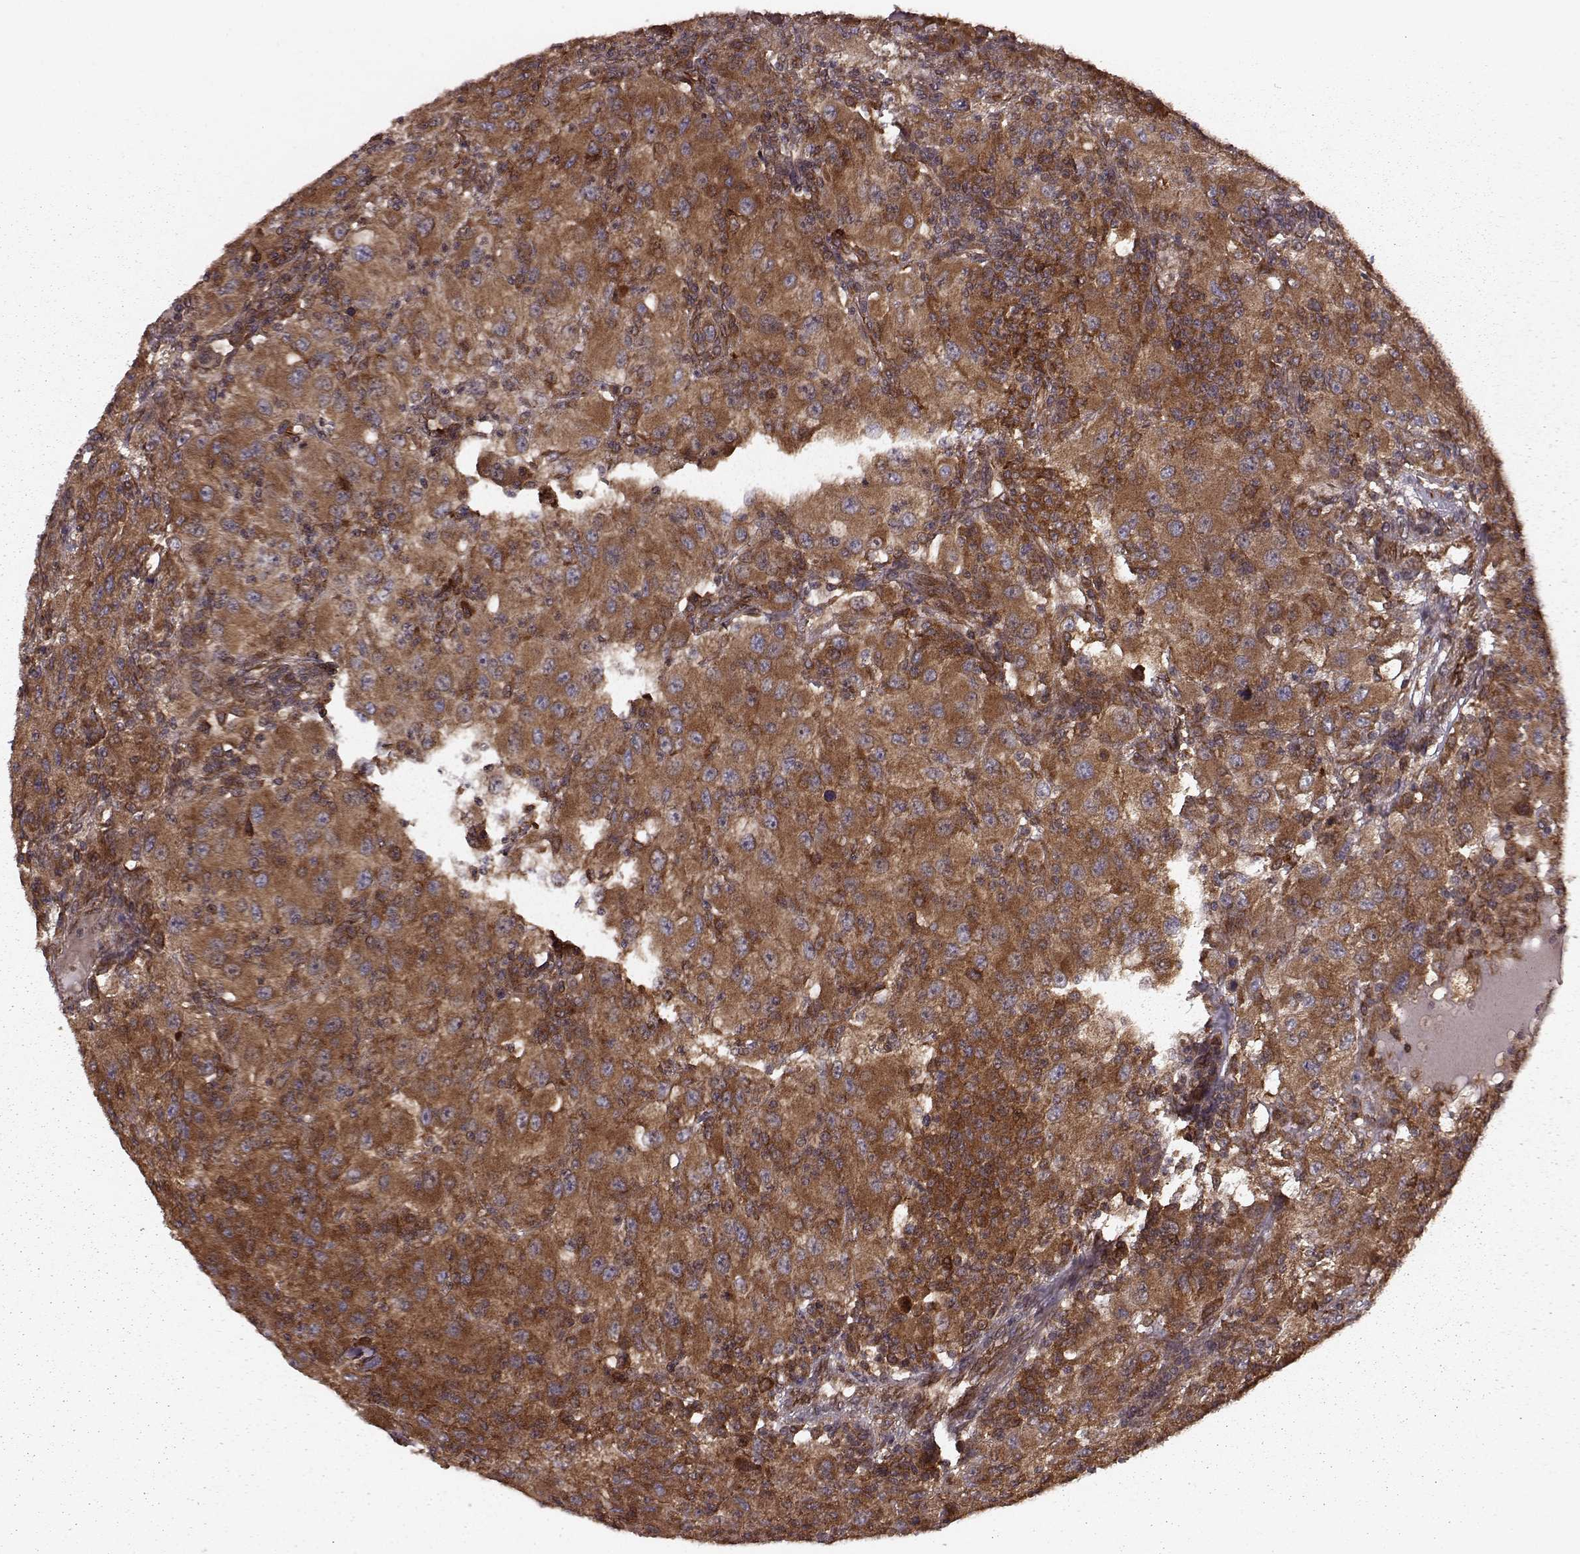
{"staining": {"intensity": "strong", "quantity": ">75%", "location": "cytoplasmic/membranous"}, "tissue": "renal cancer", "cell_type": "Tumor cells", "image_type": "cancer", "snomed": [{"axis": "morphology", "description": "Adenocarcinoma, NOS"}, {"axis": "topography", "description": "Kidney"}], "caption": "Protein staining displays strong cytoplasmic/membranous positivity in approximately >75% of tumor cells in adenocarcinoma (renal). The staining was performed using DAB (3,3'-diaminobenzidine), with brown indicating positive protein expression. Nuclei are stained blue with hematoxylin.", "gene": "AGPAT1", "patient": {"sex": "female", "age": 67}}